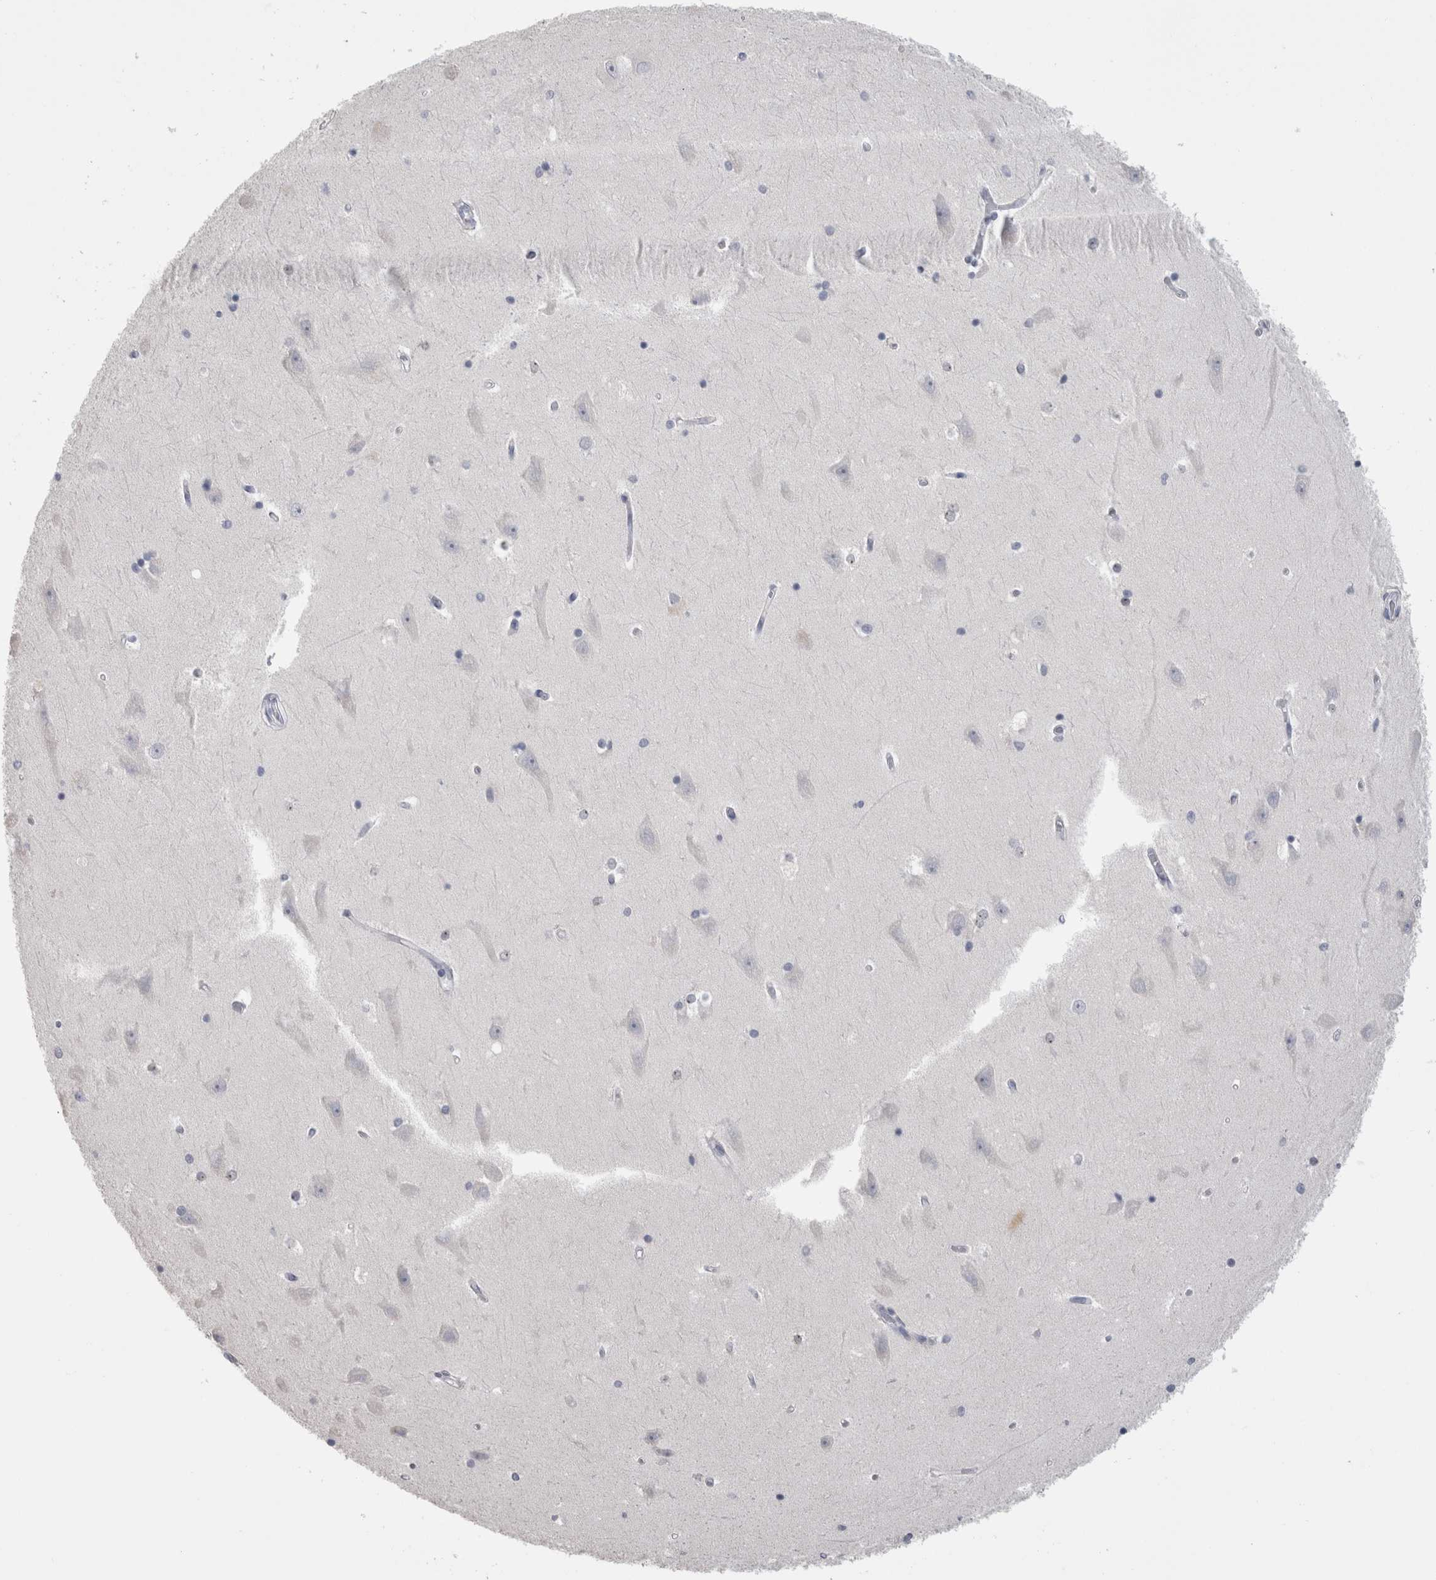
{"staining": {"intensity": "negative", "quantity": "none", "location": "none"}, "tissue": "hippocampus", "cell_type": "Glial cells", "image_type": "normal", "snomed": [{"axis": "morphology", "description": "Normal tissue, NOS"}, {"axis": "topography", "description": "Hippocampus"}], "caption": "Immunohistochemical staining of benign hippocampus reveals no significant staining in glial cells.", "gene": "IL33", "patient": {"sex": "male", "age": 45}}